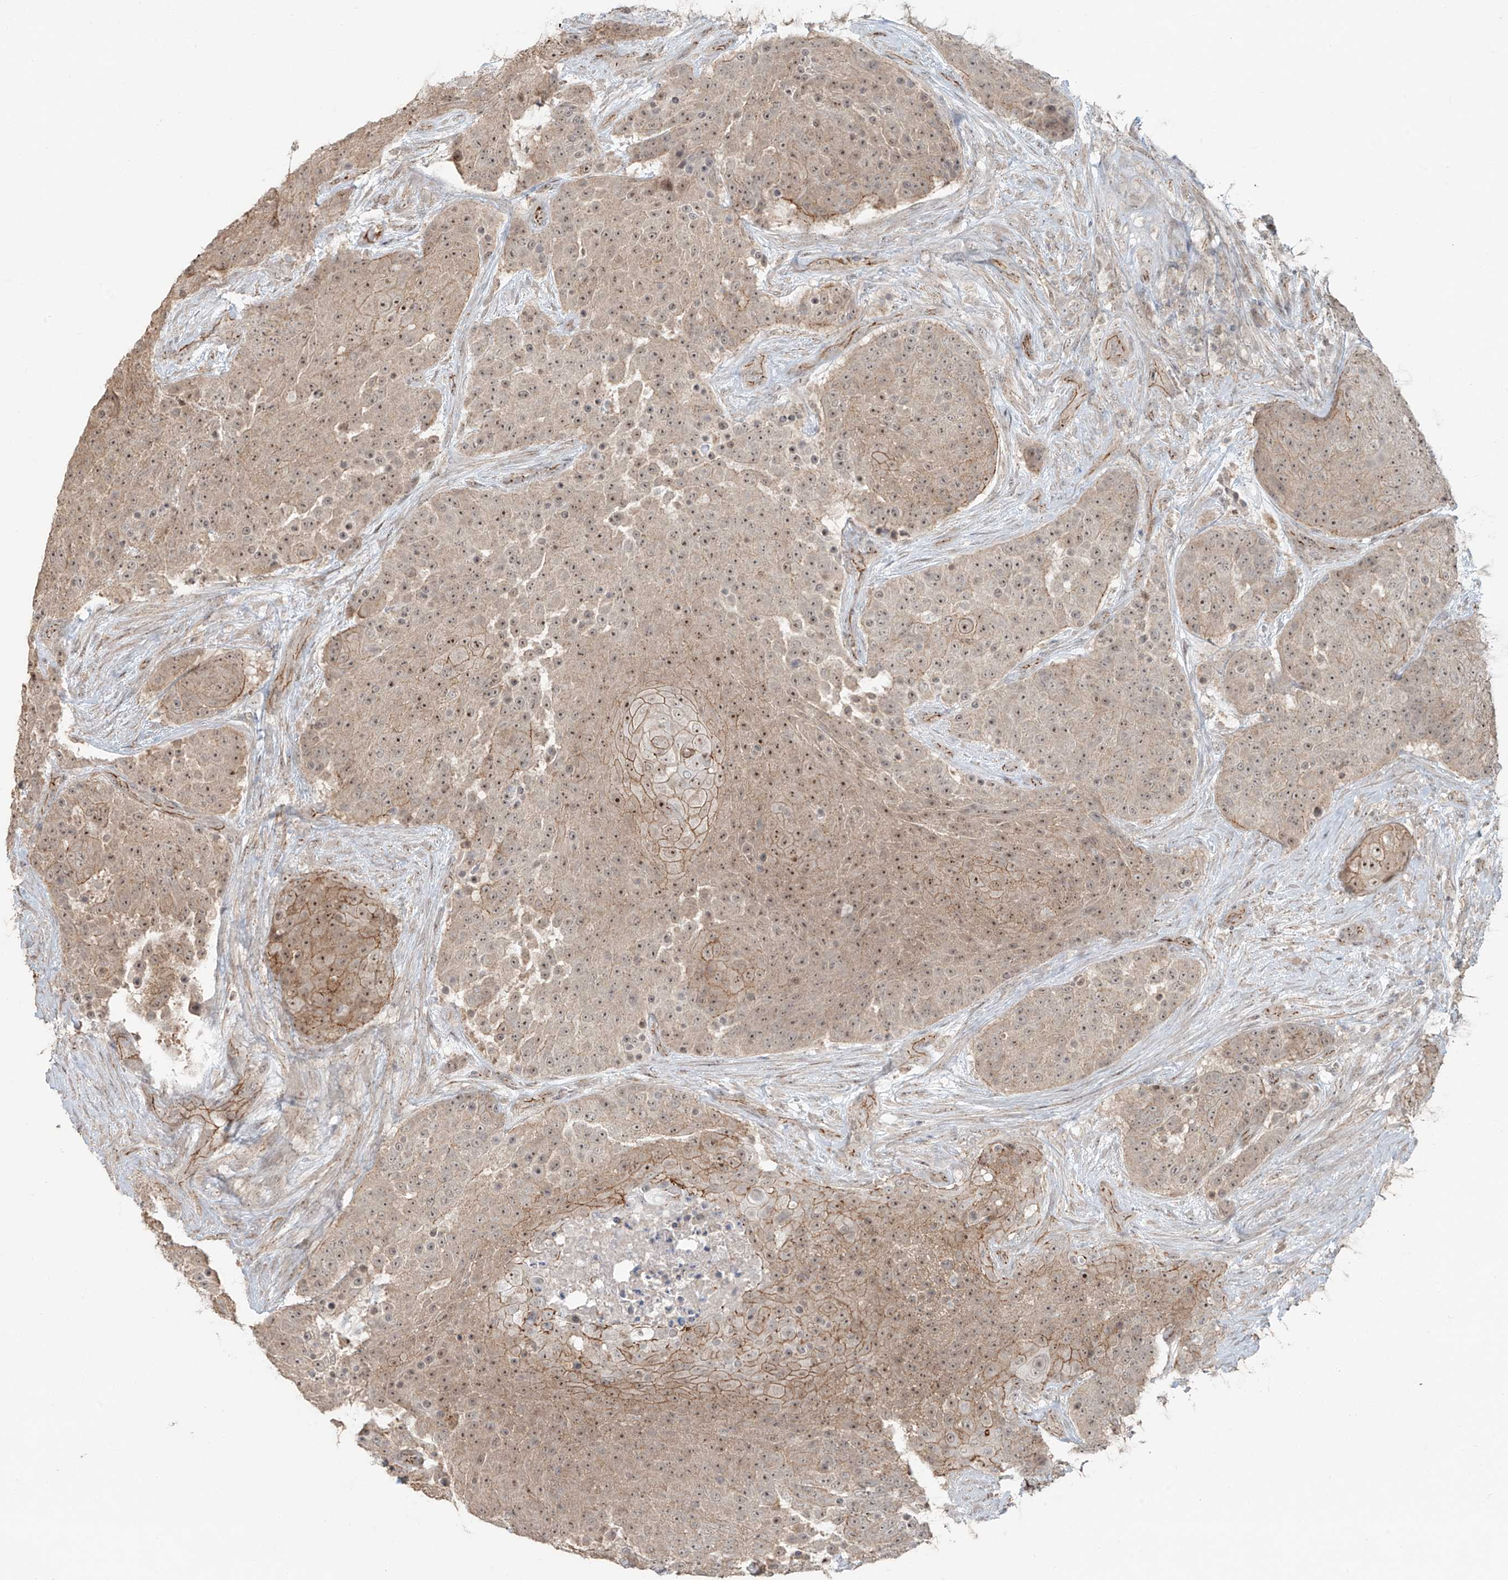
{"staining": {"intensity": "moderate", "quantity": ">75%", "location": "cytoplasmic/membranous,nuclear"}, "tissue": "urothelial cancer", "cell_type": "Tumor cells", "image_type": "cancer", "snomed": [{"axis": "morphology", "description": "Urothelial carcinoma, High grade"}, {"axis": "topography", "description": "Urinary bladder"}], "caption": "Moderate cytoplasmic/membranous and nuclear protein staining is present in approximately >75% of tumor cells in urothelial carcinoma (high-grade). (DAB (3,3'-diaminobenzidine) IHC, brown staining for protein, blue staining for nuclei).", "gene": "ZNF16", "patient": {"sex": "female", "age": 63}}